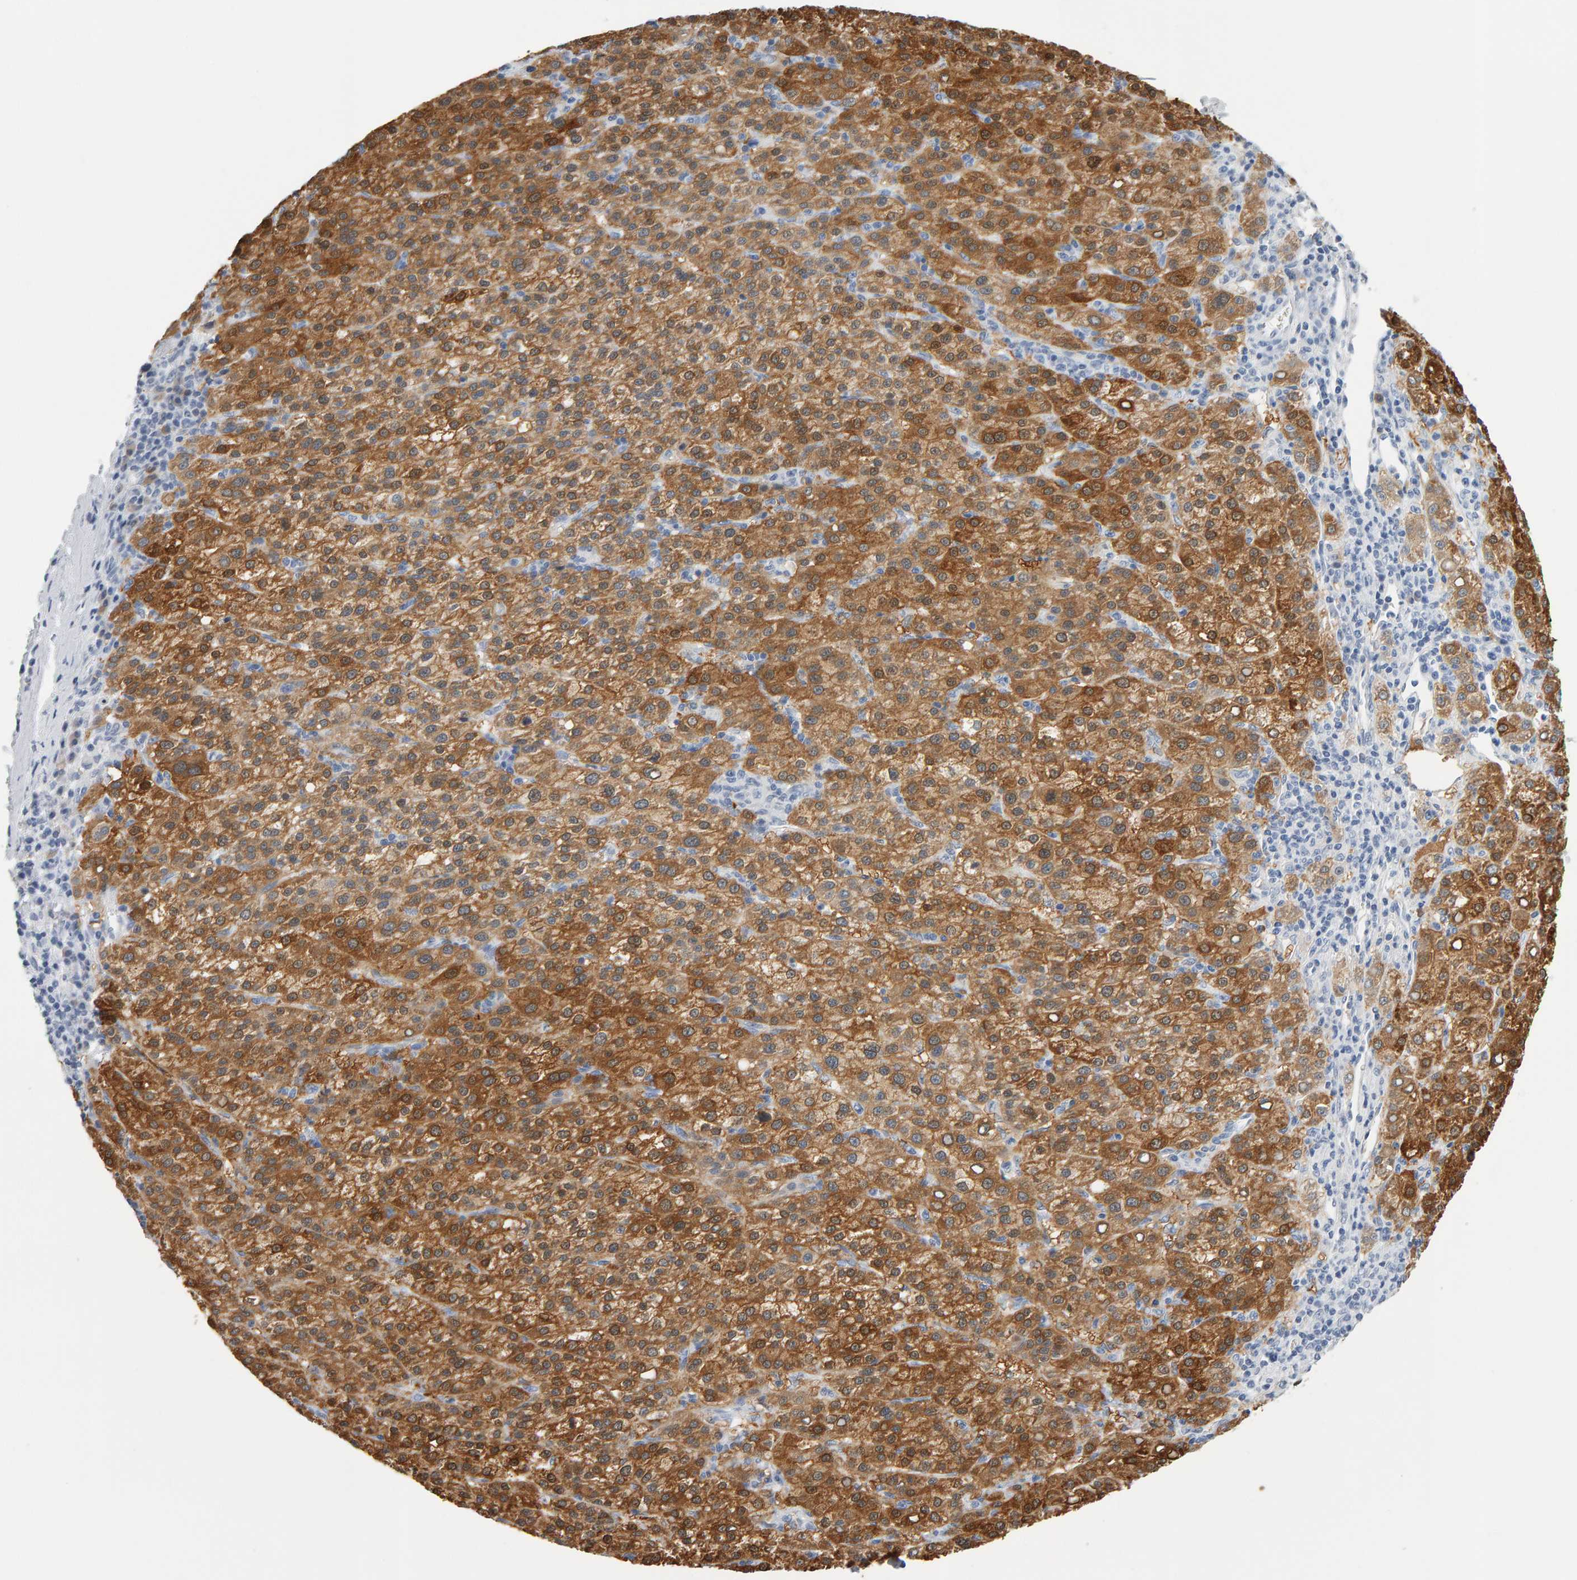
{"staining": {"intensity": "moderate", "quantity": ">75%", "location": "cytoplasmic/membranous"}, "tissue": "liver cancer", "cell_type": "Tumor cells", "image_type": "cancer", "snomed": [{"axis": "morphology", "description": "Carcinoma, Hepatocellular, NOS"}, {"axis": "topography", "description": "Liver"}], "caption": "Protein expression analysis of liver hepatocellular carcinoma shows moderate cytoplasmic/membranous staining in about >75% of tumor cells.", "gene": "CTH", "patient": {"sex": "female", "age": 58}}